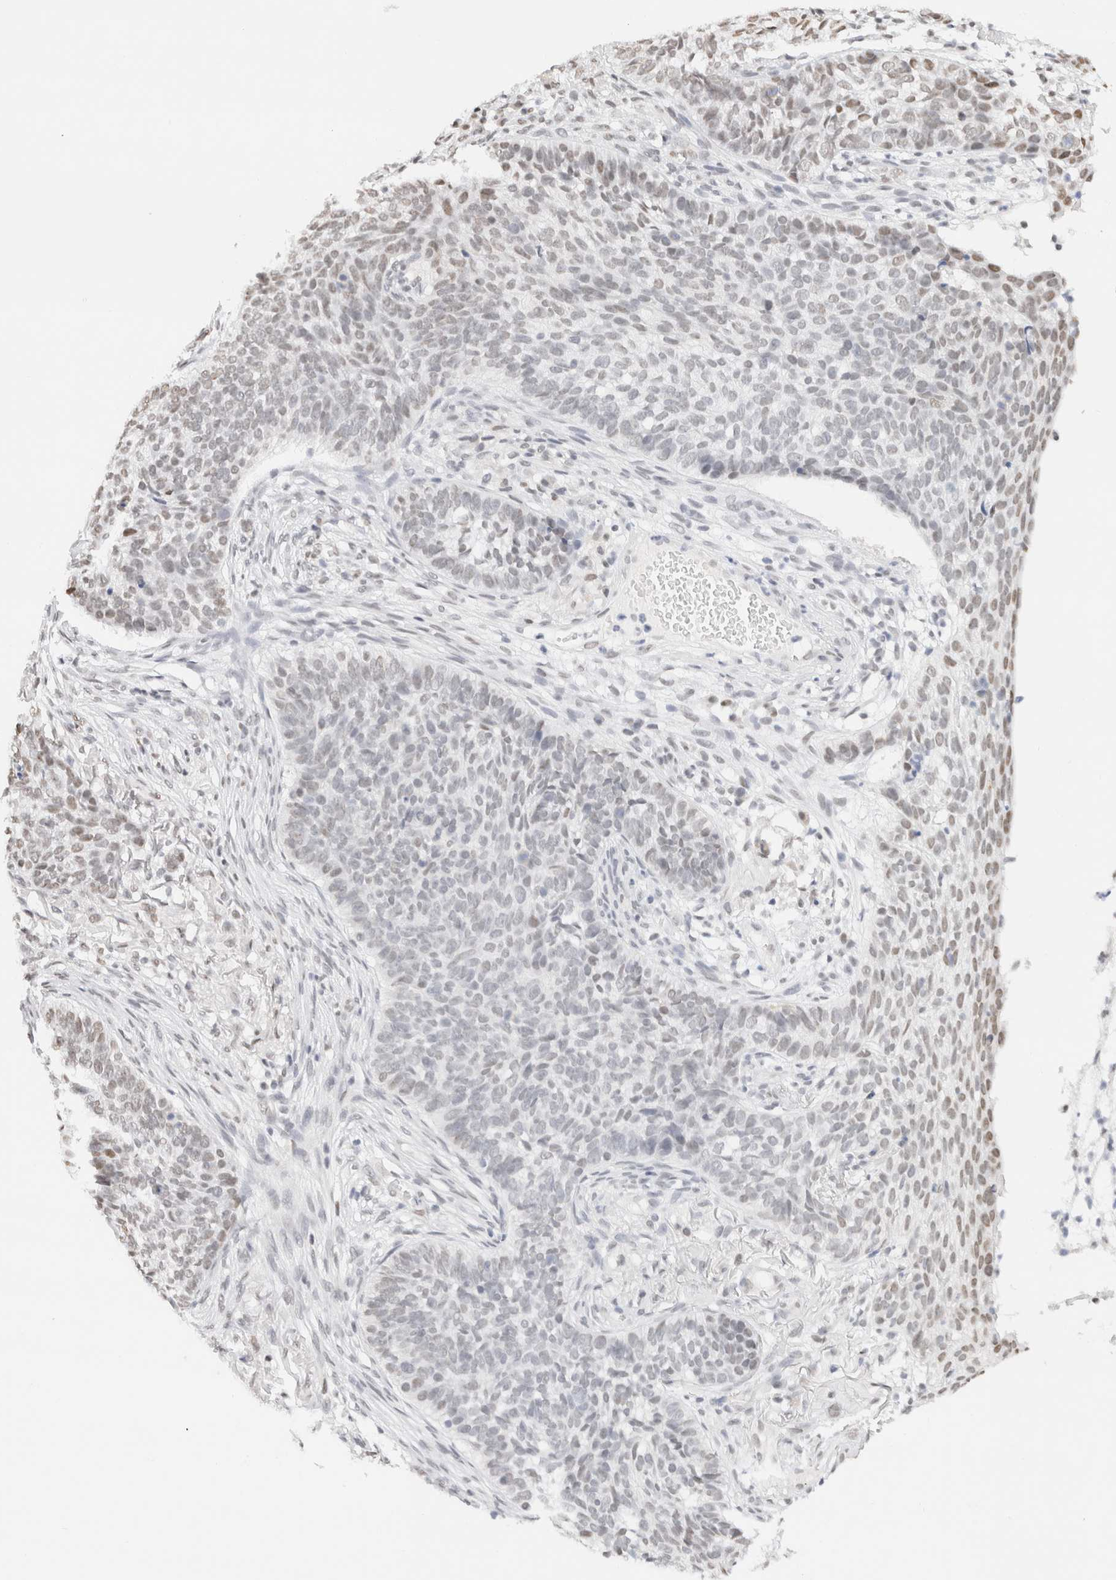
{"staining": {"intensity": "weak", "quantity": "<25%", "location": "nuclear"}, "tissue": "skin cancer", "cell_type": "Tumor cells", "image_type": "cancer", "snomed": [{"axis": "morphology", "description": "Basal cell carcinoma"}, {"axis": "topography", "description": "Skin"}], "caption": "High magnification brightfield microscopy of skin cancer (basal cell carcinoma) stained with DAB (brown) and counterstained with hematoxylin (blue): tumor cells show no significant staining.", "gene": "SUPT3H", "patient": {"sex": "male", "age": 85}}